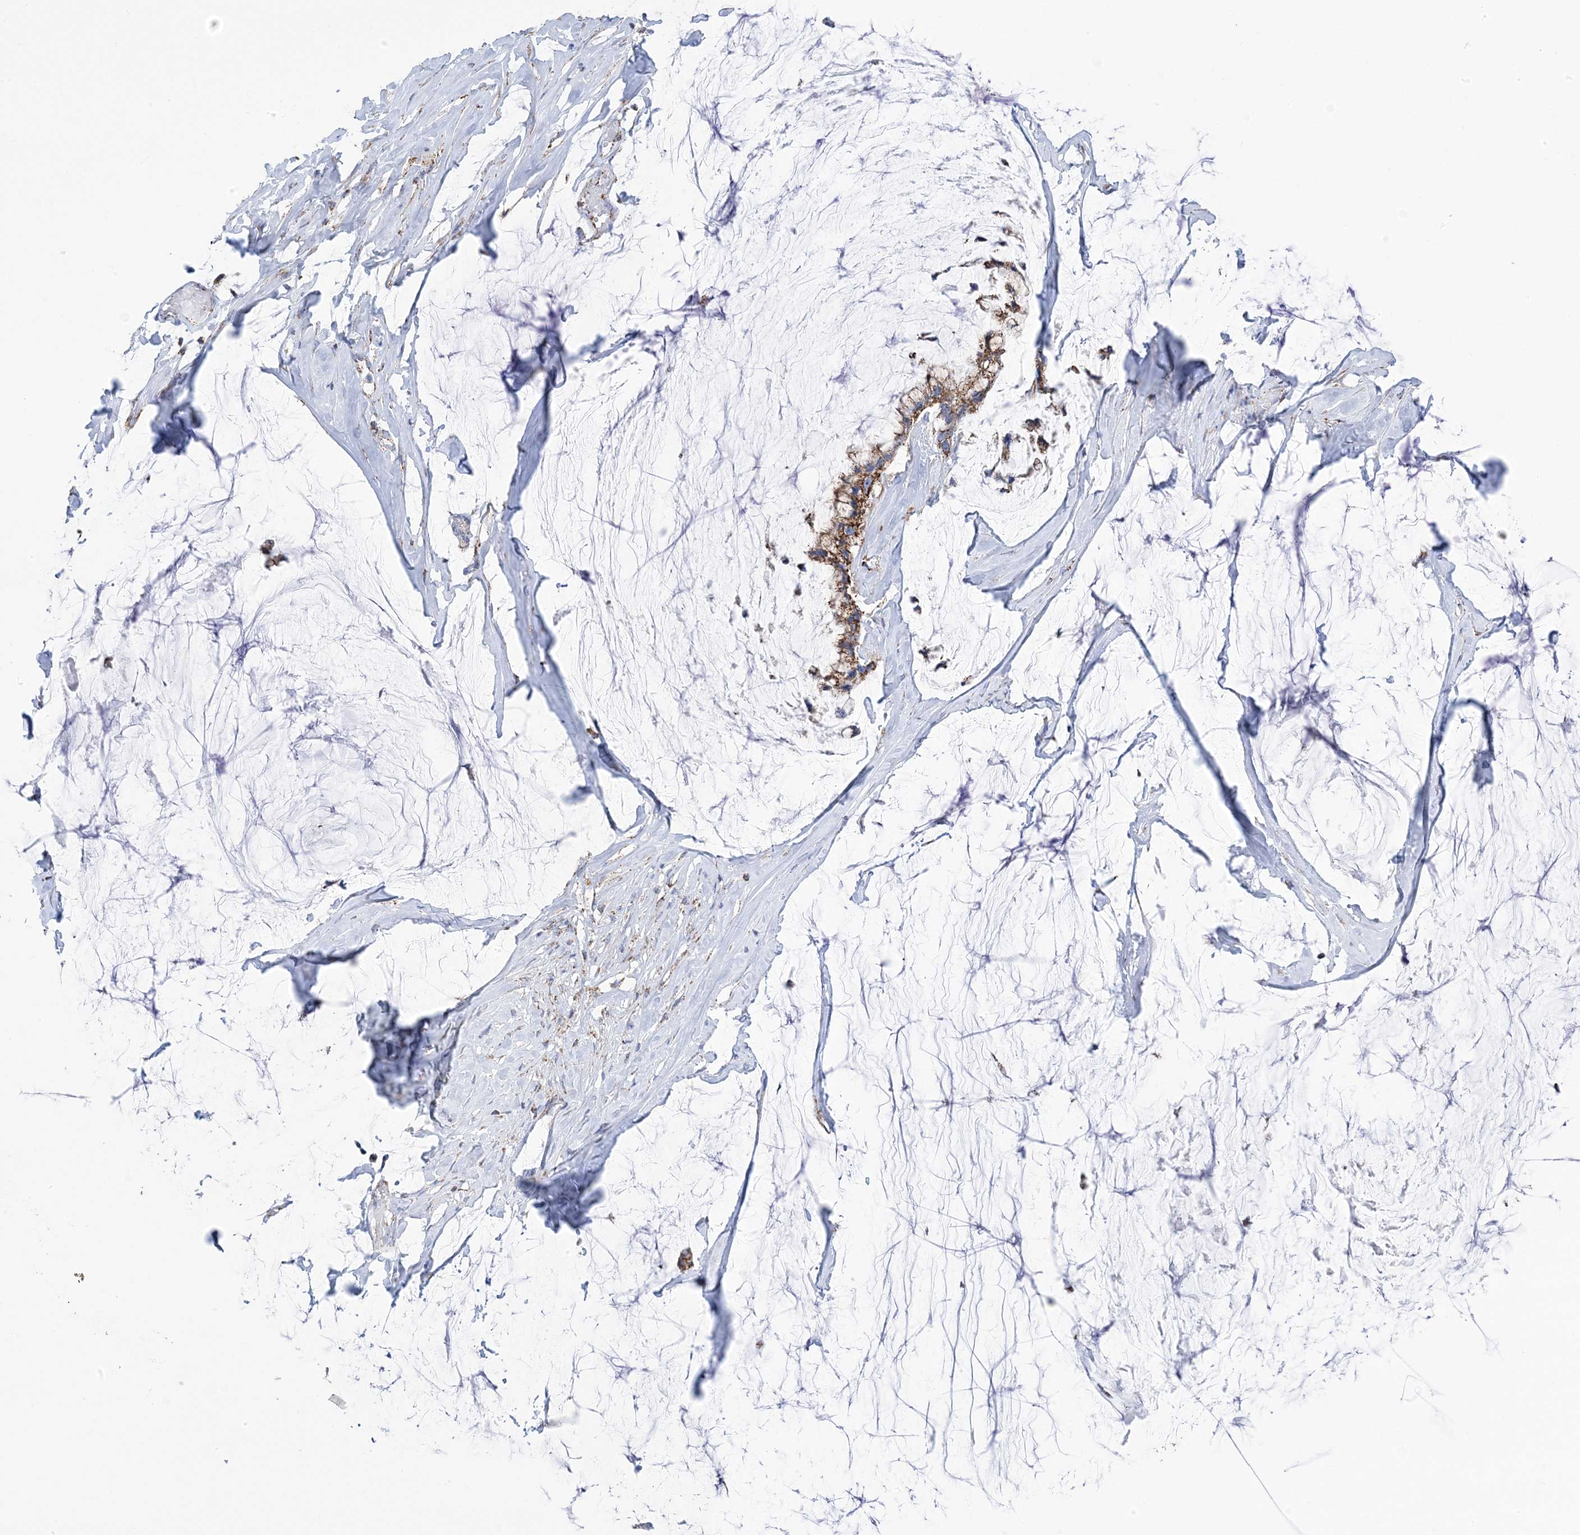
{"staining": {"intensity": "moderate", "quantity": ">75%", "location": "cytoplasmic/membranous"}, "tissue": "ovarian cancer", "cell_type": "Tumor cells", "image_type": "cancer", "snomed": [{"axis": "morphology", "description": "Cystadenocarcinoma, mucinous, NOS"}, {"axis": "topography", "description": "Ovary"}], "caption": "IHC micrograph of human ovarian cancer stained for a protein (brown), which exhibits medium levels of moderate cytoplasmic/membranous expression in approximately >75% of tumor cells.", "gene": "GTPBP8", "patient": {"sex": "female", "age": 39}}